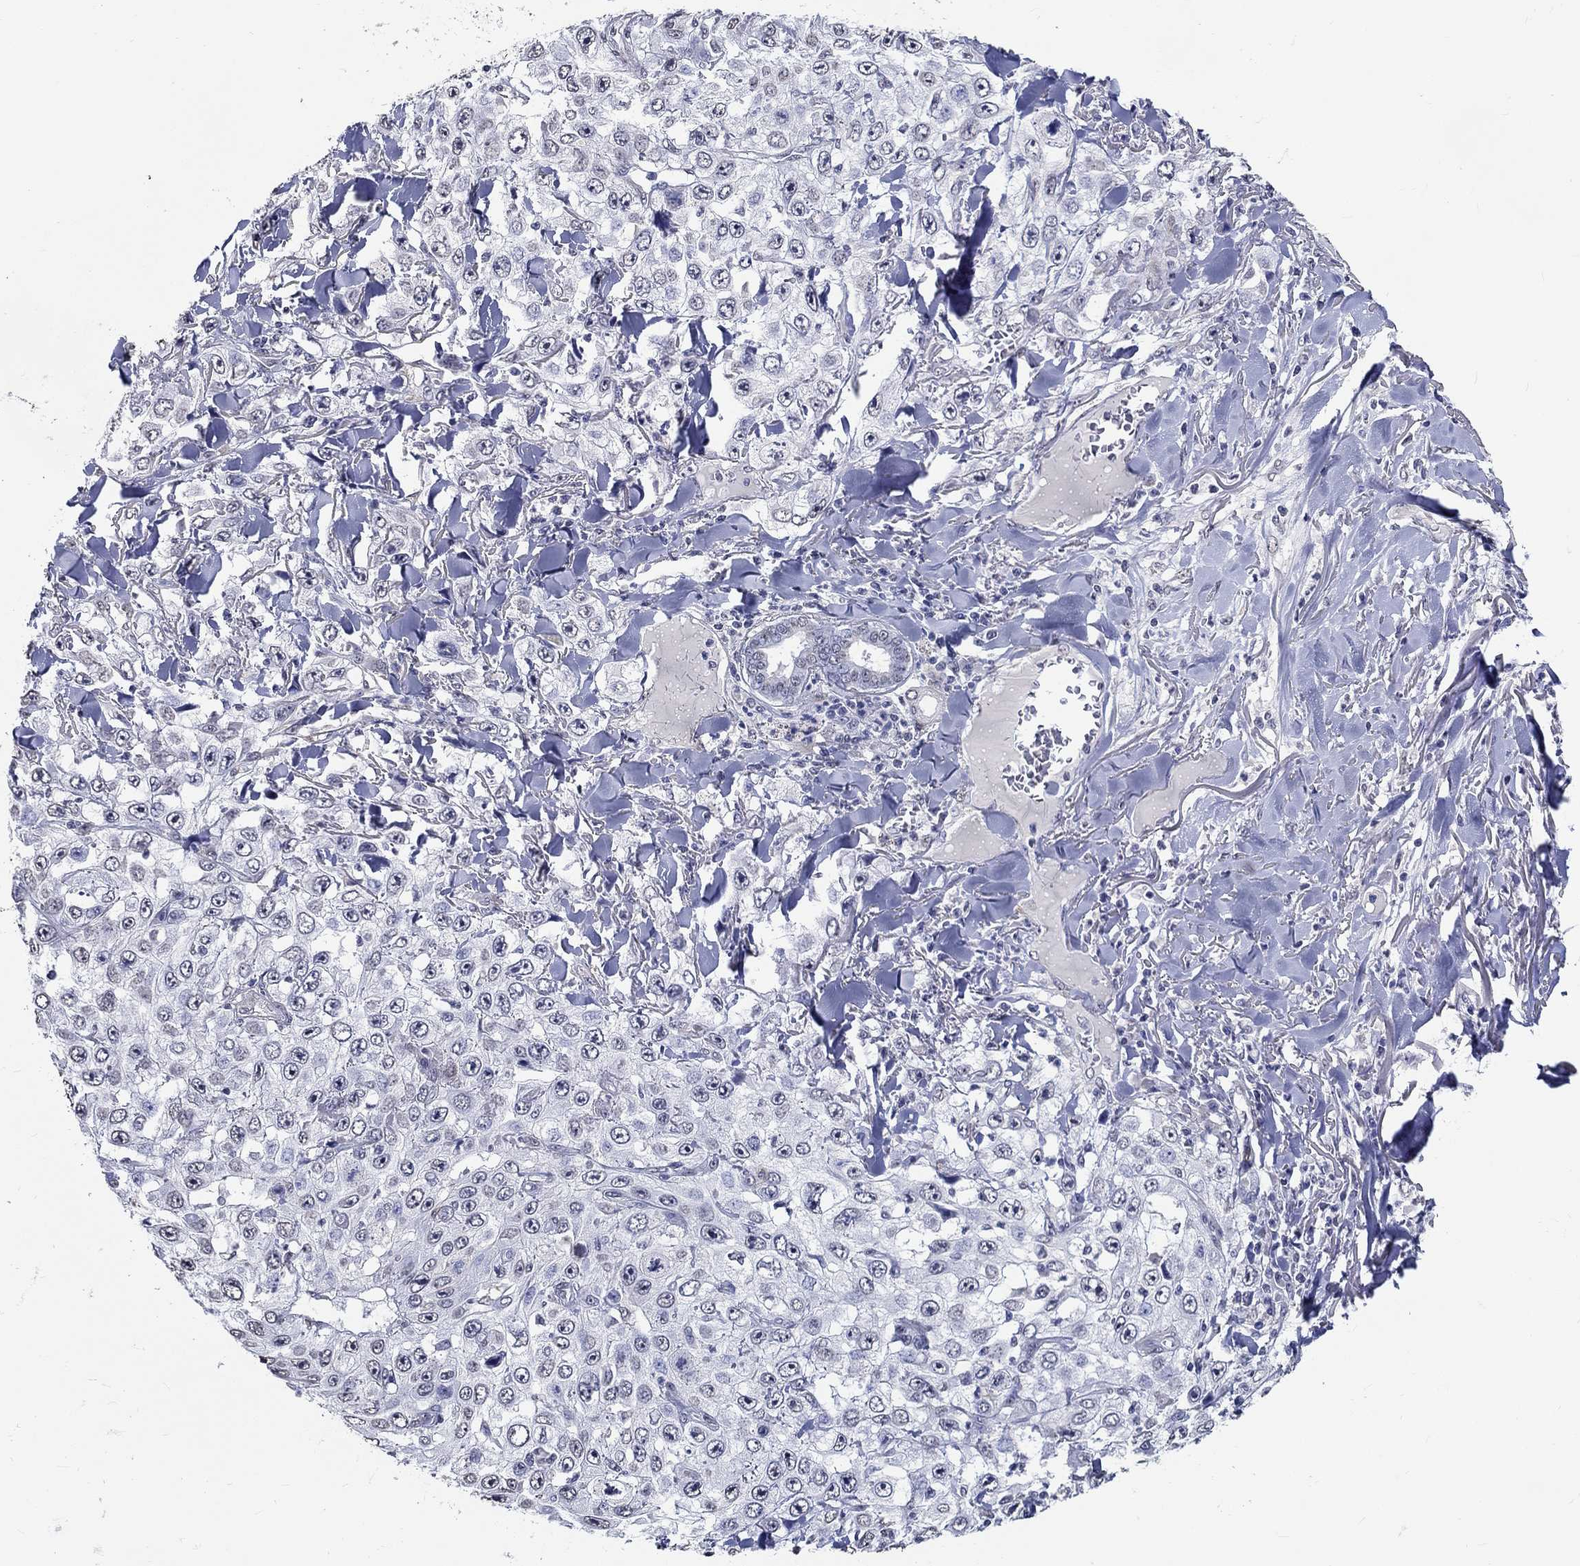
{"staining": {"intensity": "negative", "quantity": "none", "location": "none"}, "tissue": "skin cancer", "cell_type": "Tumor cells", "image_type": "cancer", "snomed": [{"axis": "morphology", "description": "Squamous cell carcinoma, NOS"}, {"axis": "topography", "description": "Skin"}], "caption": "Tumor cells are negative for protein expression in human skin squamous cell carcinoma.", "gene": "PDE1B", "patient": {"sex": "male", "age": 82}}